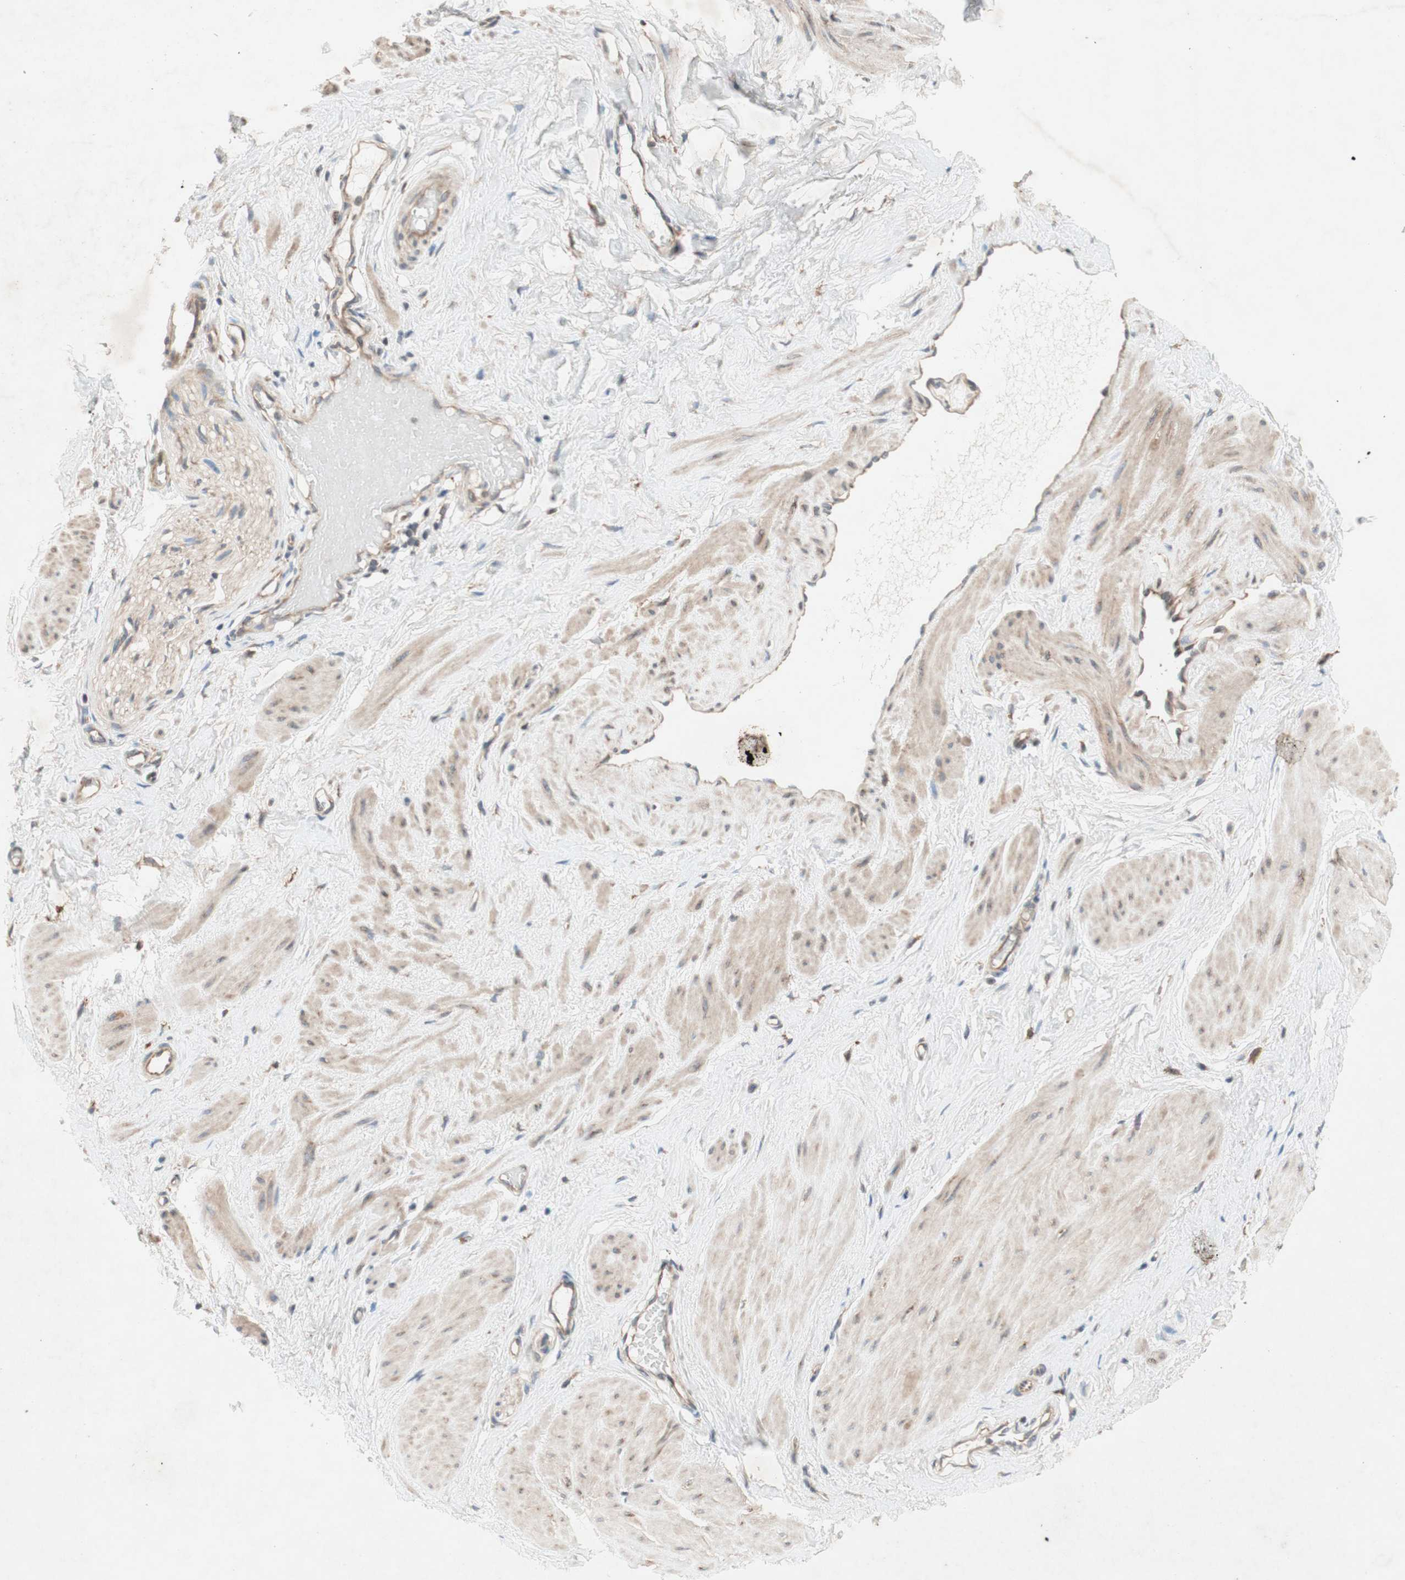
{"staining": {"intensity": "weak", "quantity": "25%-75%", "location": "cytoplasmic/membranous"}, "tissue": "adipose tissue", "cell_type": "Adipocytes", "image_type": "normal", "snomed": [{"axis": "morphology", "description": "Normal tissue, NOS"}, {"axis": "topography", "description": "Soft tissue"}, {"axis": "topography", "description": "Vascular tissue"}], "caption": "Benign adipose tissue was stained to show a protein in brown. There is low levels of weak cytoplasmic/membranous expression in approximately 25%-75% of adipocytes.", "gene": "SOCS2", "patient": {"sex": "female", "age": 35}}